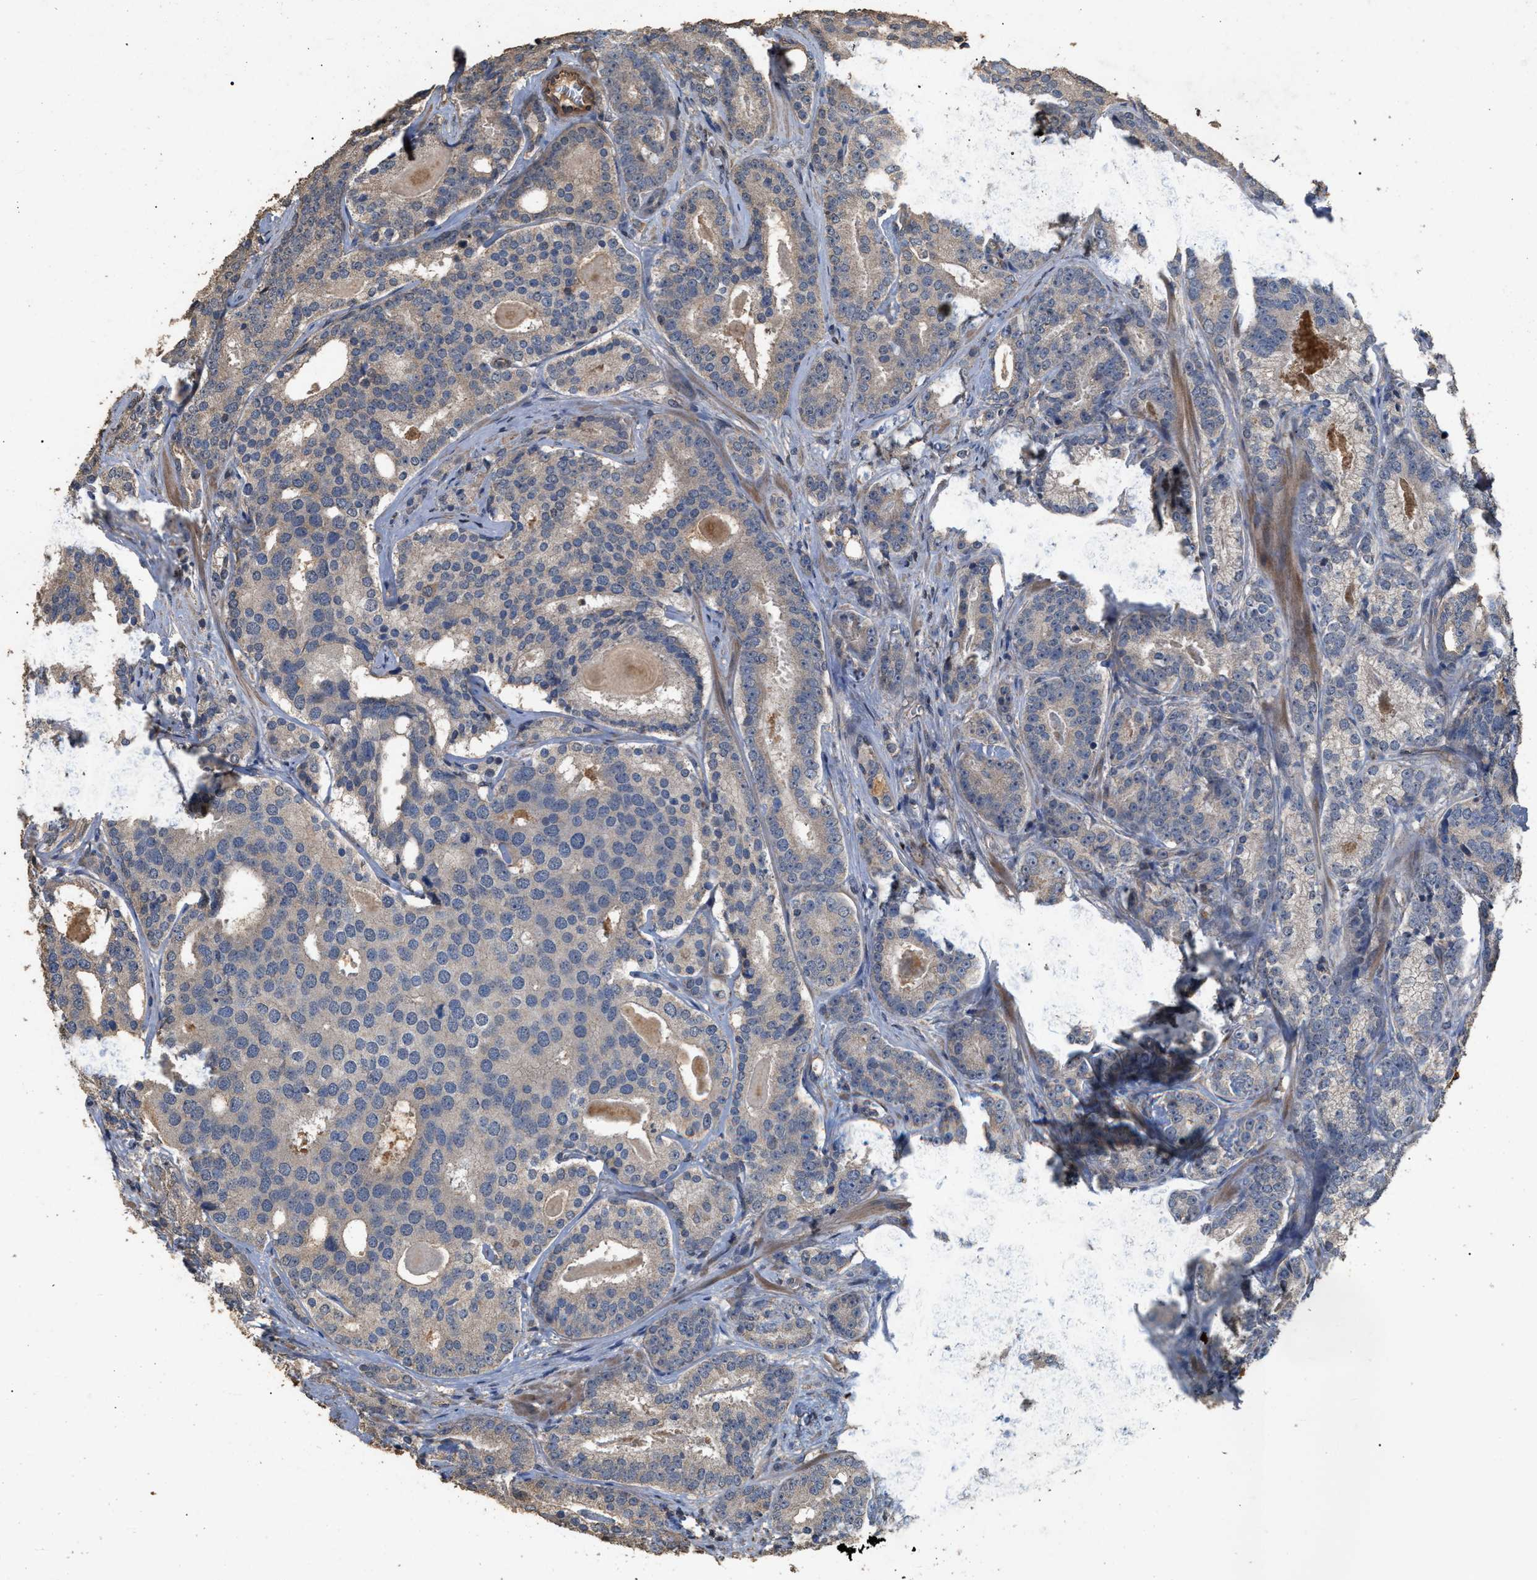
{"staining": {"intensity": "weak", "quantity": ">75%", "location": "cytoplasmic/membranous"}, "tissue": "prostate cancer", "cell_type": "Tumor cells", "image_type": "cancer", "snomed": [{"axis": "morphology", "description": "Adenocarcinoma, High grade"}, {"axis": "topography", "description": "Prostate"}], "caption": "IHC of prostate cancer shows low levels of weak cytoplasmic/membranous staining in approximately >75% of tumor cells.", "gene": "HTRA3", "patient": {"sex": "male", "age": 60}}